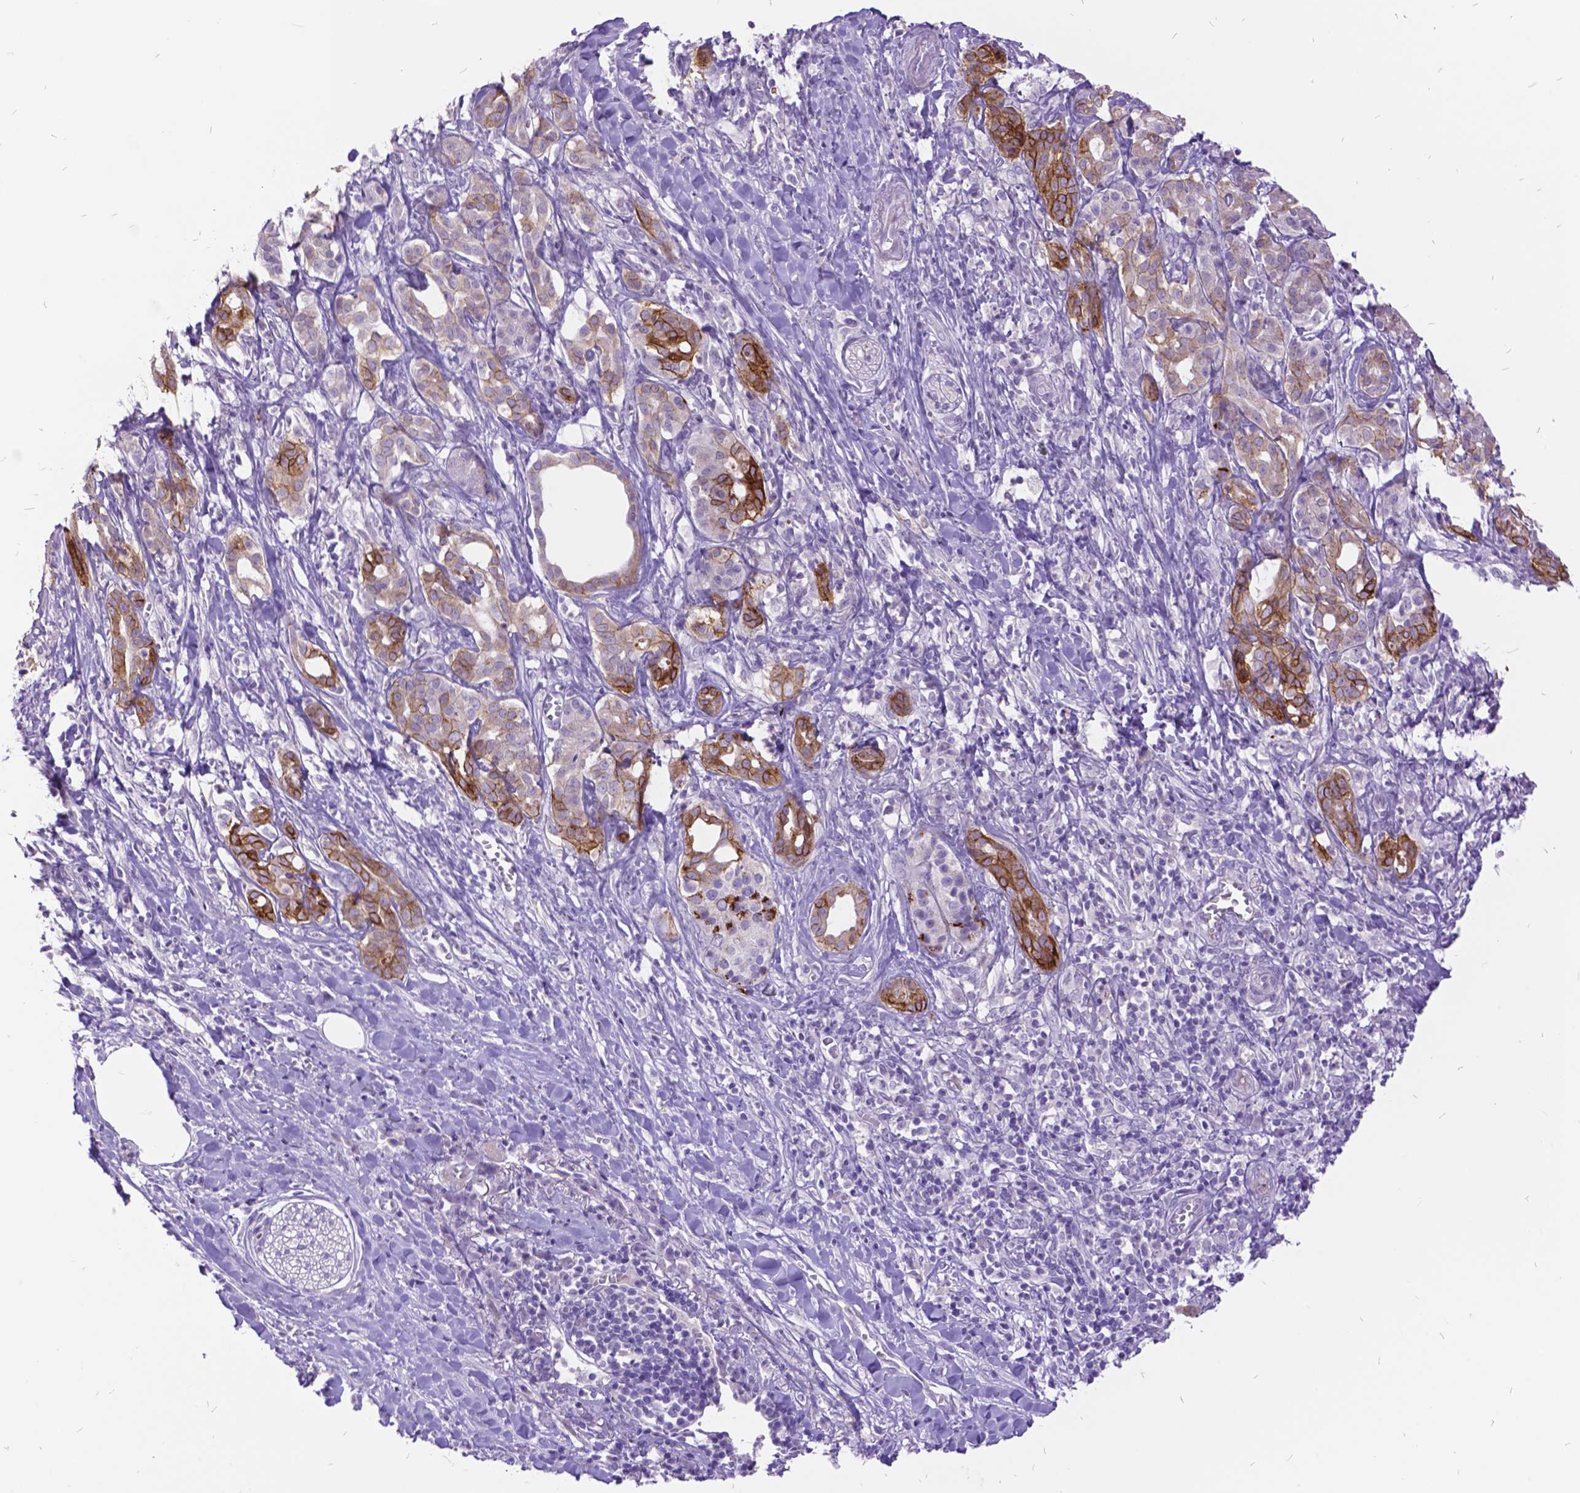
{"staining": {"intensity": "moderate", "quantity": "<25%", "location": "cytoplasmic/membranous"}, "tissue": "pancreatic cancer", "cell_type": "Tumor cells", "image_type": "cancer", "snomed": [{"axis": "morphology", "description": "Adenocarcinoma, NOS"}, {"axis": "topography", "description": "Pancreas"}], "caption": "Pancreatic cancer stained for a protein (brown) exhibits moderate cytoplasmic/membranous positive positivity in about <25% of tumor cells.", "gene": "ITGB6", "patient": {"sex": "male", "age": 61}}